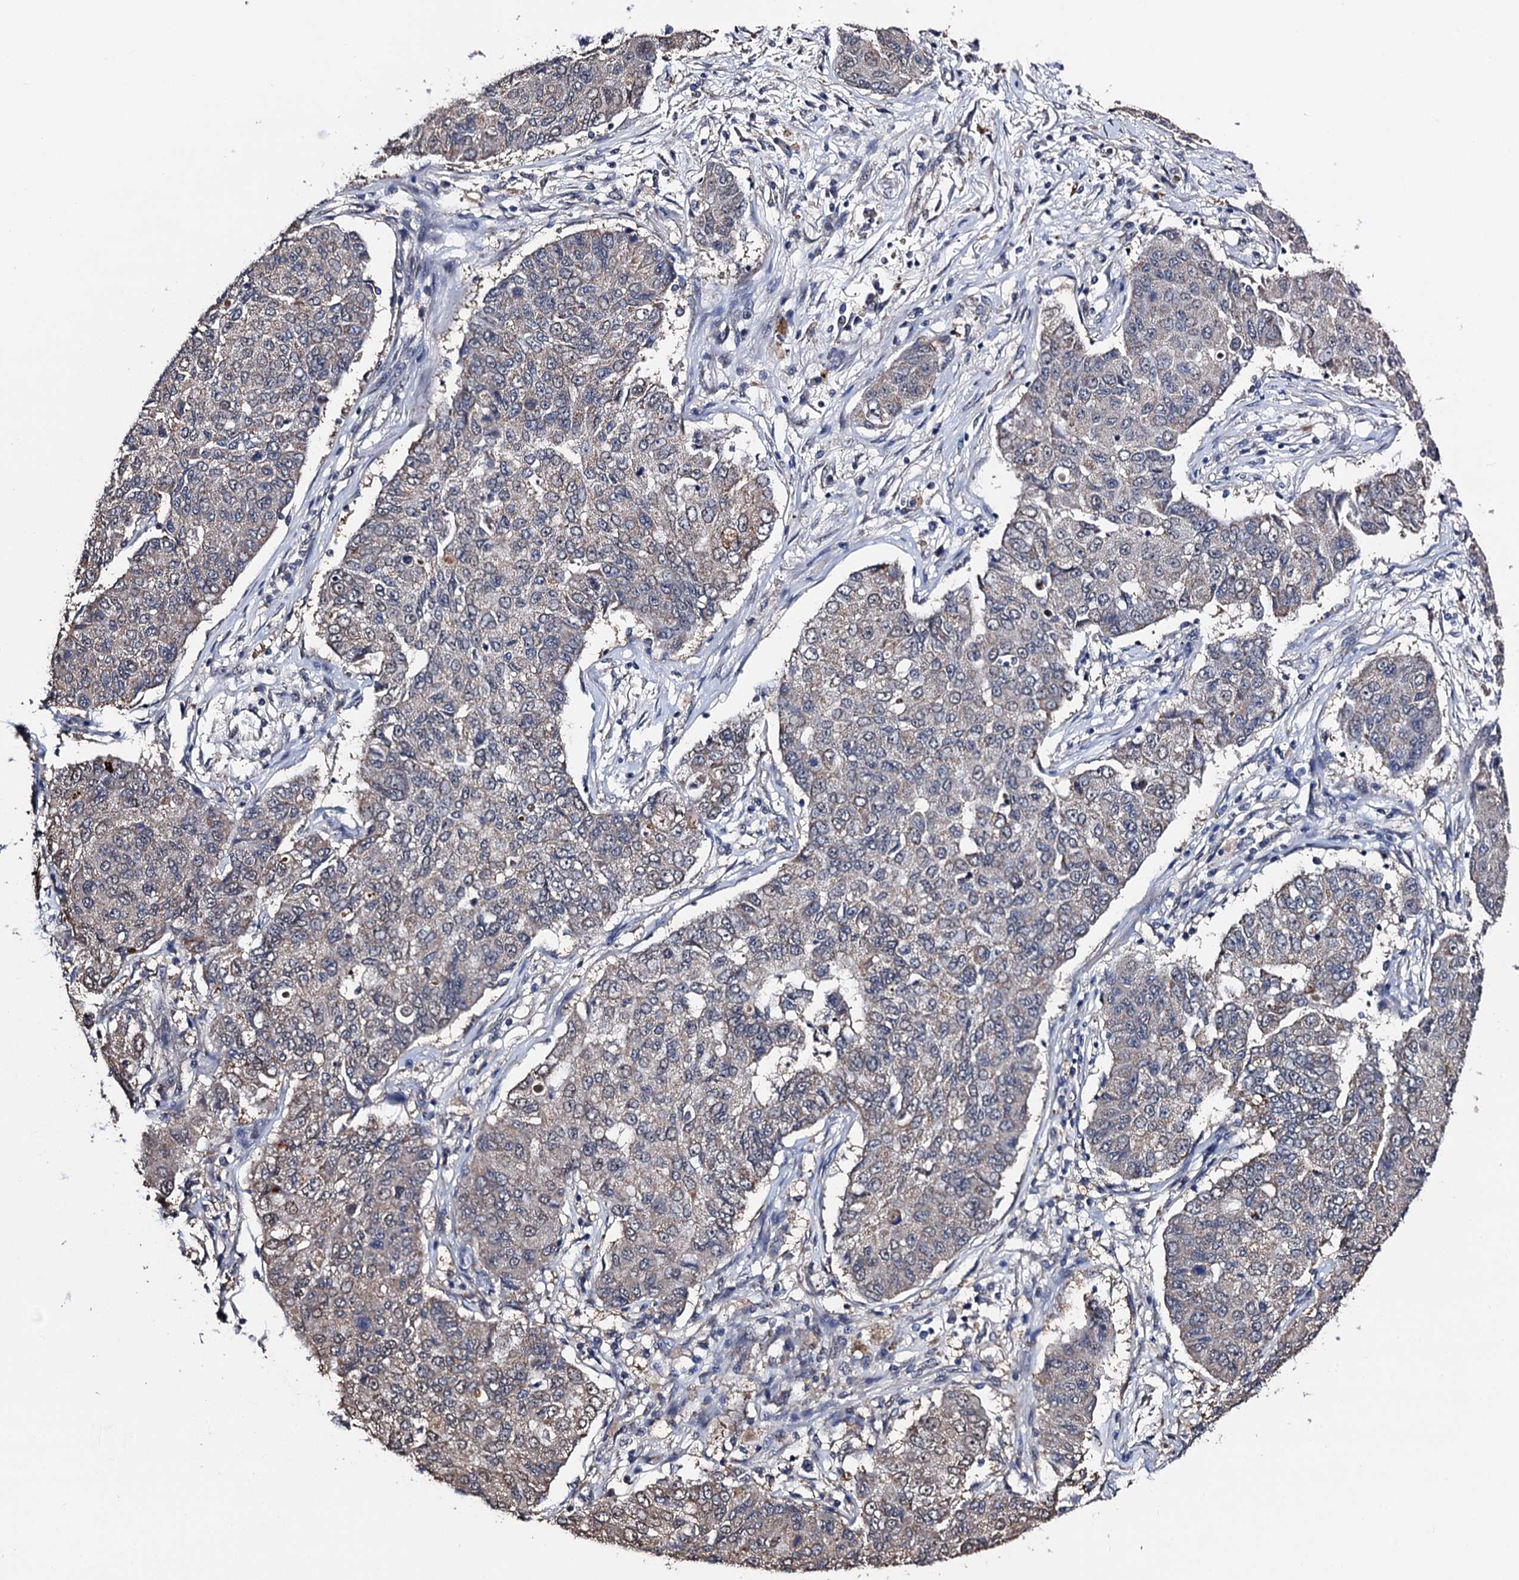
{"staining": {"intensity": "moderate", "quantity": "<25%", "location": "cytoplasmic/membranous"}, "tissue": "lung cancer", "cell_type": "Tumor cells", "image_type": "cancer", "snomed": [{"axis": "morphology", "description": "Squamous cell carcinoma, NOS"}, {"axis": "topography", "description": "Lung"}], "caption": "Immunohistochemistry staining of lung cancer (squamous cell carcinoma), which shows low levels of moderate cytoplasmic/membranous positivity in approximately <25% of tumor cells indicating moderate cytoplasmic/membranous protein staining. The staining was performed using DAB (3,3'-diaminobenzidine) (brown) for protein detection and nuclei were counterstained in hematoxylin (blue).", "gene": "PTCD3", "patient": {"sex": "male", "age": 74}}